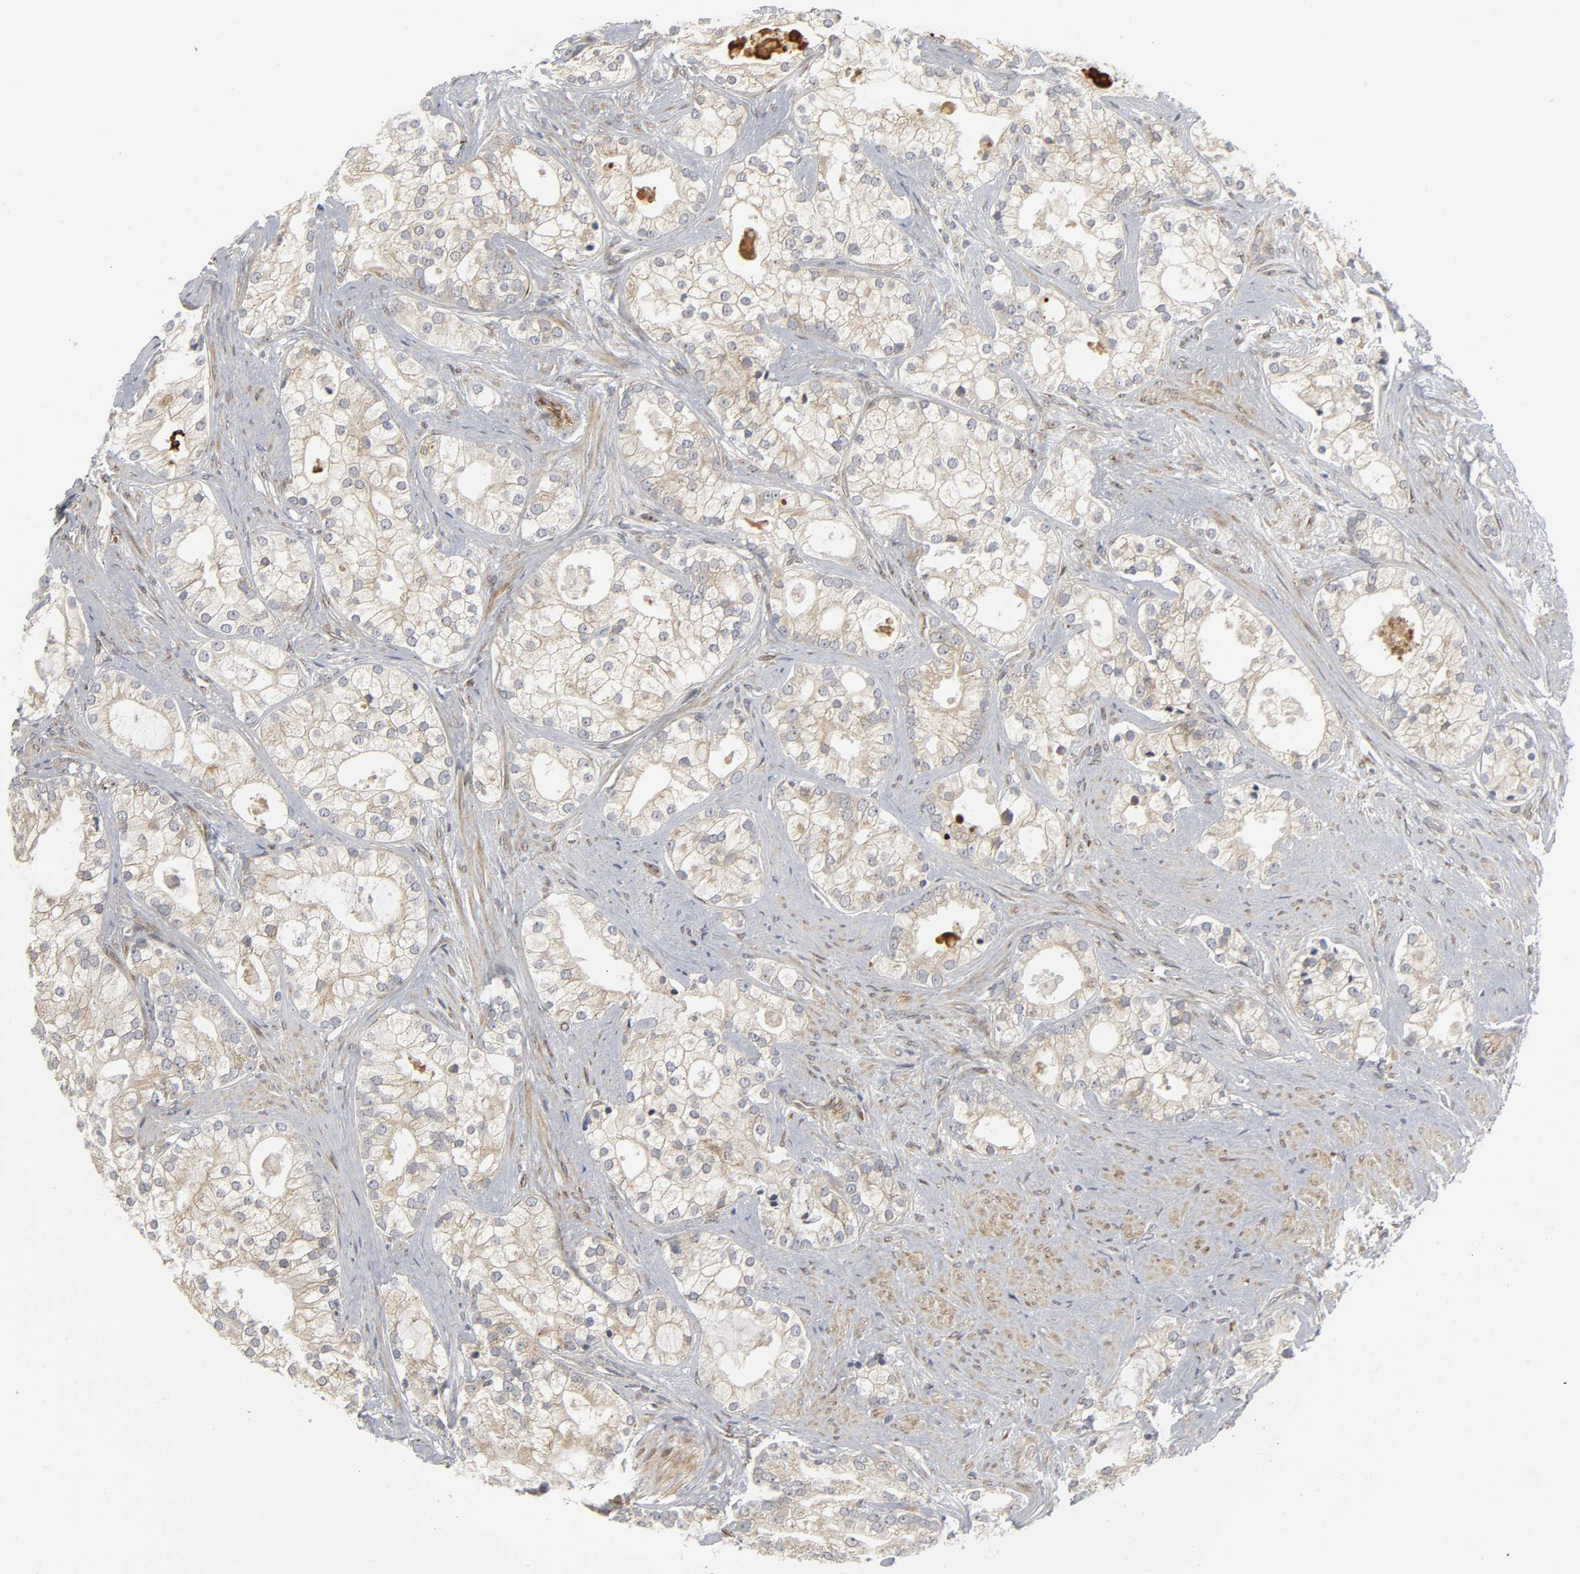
{"staining": {"intensity": "weak", "quantity": "25%-75%", "location": "cytoplasmic/membranous"}, "tissue": "prostate cancer", "cell_type": "Tumor cells", "image_type": "cancer", "snomed": [{"axis": "morphology", "description": "Adenocarcinoma, Low grade"}, {"axis": "topography", "description": "Prostate"}], "caption": "Prostate adenocarcinoma (low-grade) was stained to show a protein in brown. There is low levels of weak cytoplasmic/membranous expression in approximately 25%-75% of tumor cells.", "gene": "ASB6", "patient": {"sex": "male", "age": 58}}